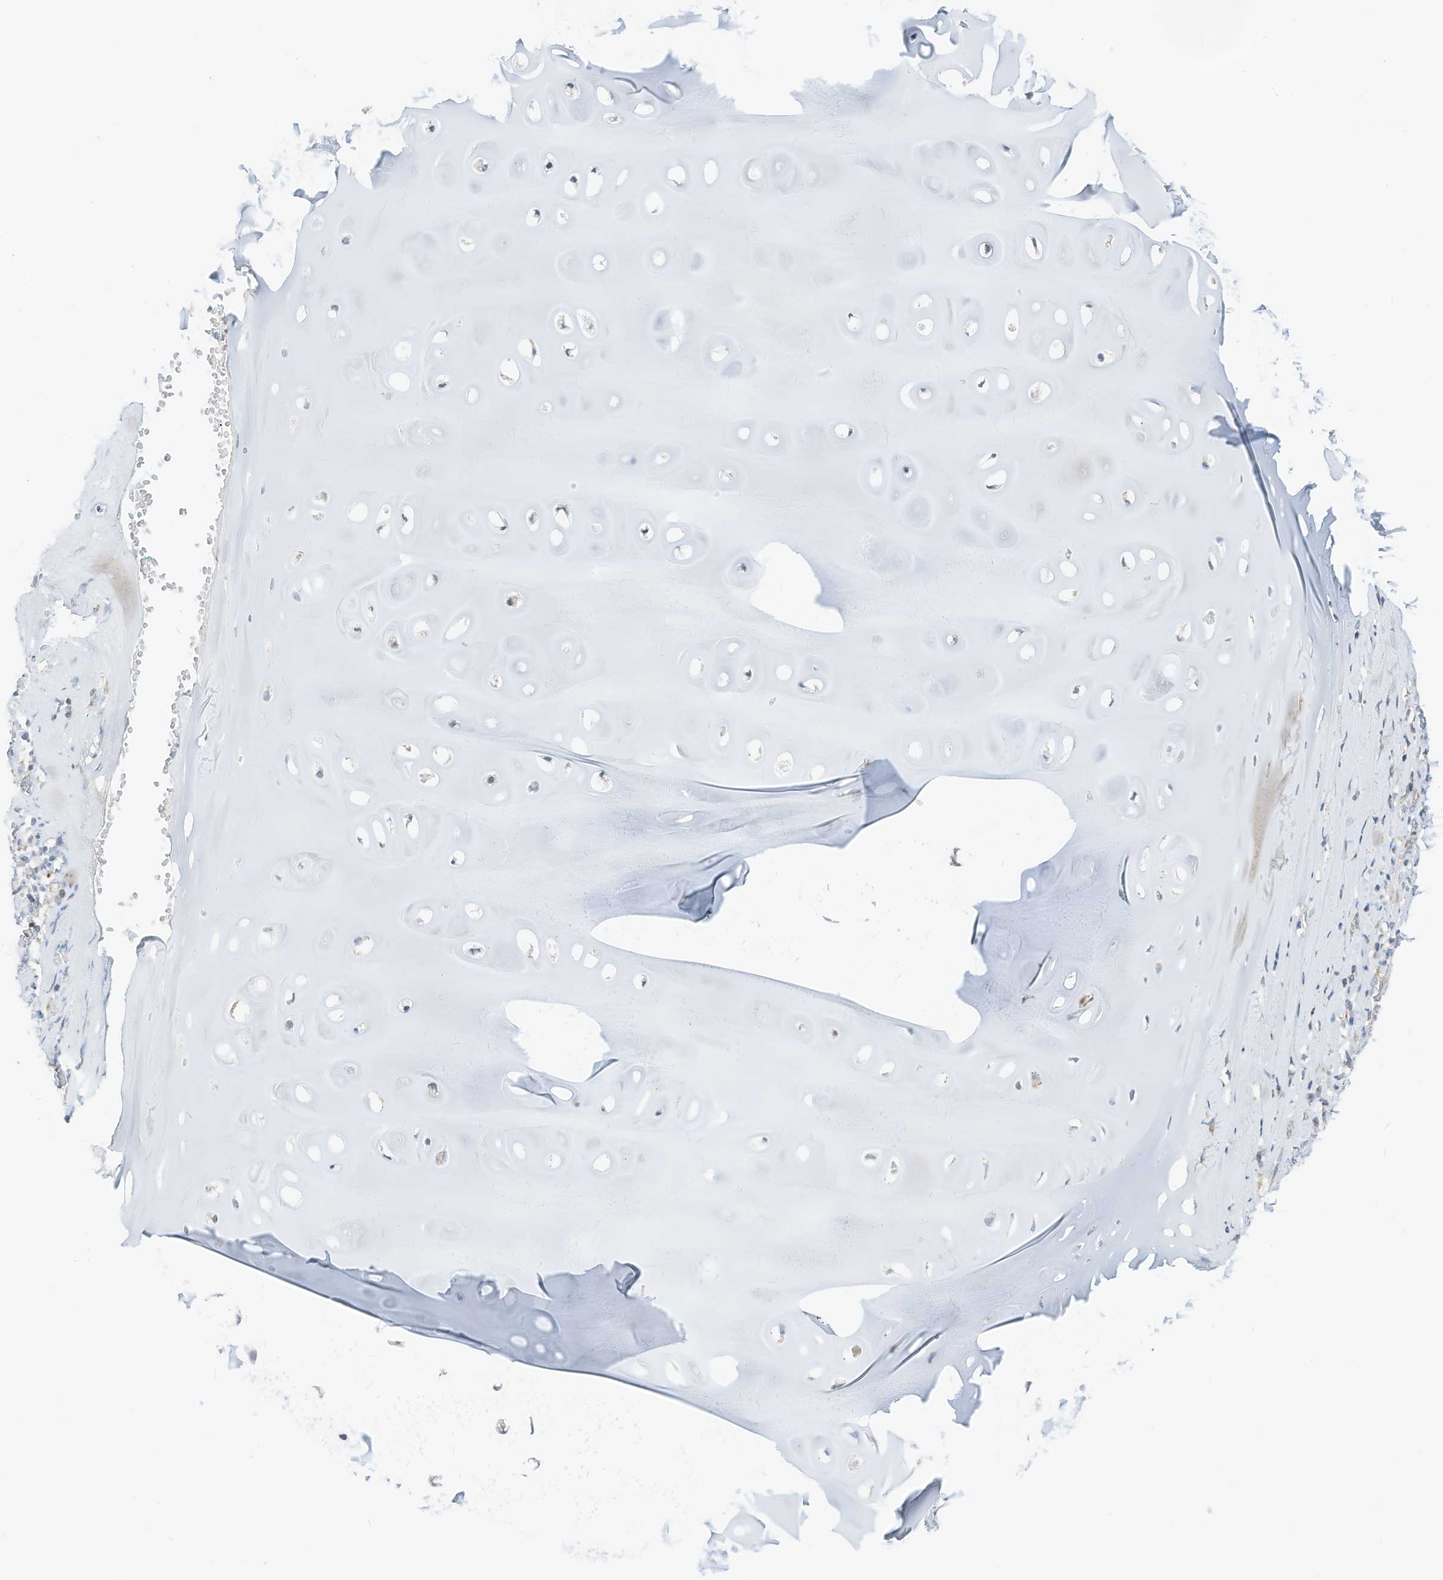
{"staining": {"intensity": "weak", "quantity": "<25%", "location": "cytoplasmic/membranous"}, "tissue": "soft tissue", "cell_type": "Chondrocytes", "image_type": "normal", "snomed": [{"axis": "morphology", "description": "Normal tissue, NOS"}, {"axis": "morphology", "description": "Basal cell carcinoma"}, {"axis": "topography", "description": "Cartilage tissue"}, {"axis": "topography", "description": "Nasopharynx"}, {"axis": "topography", "description": "Oral tissue"}], "caption": "Immunohistochemistry (IHC) of unremarkable human soft tissue exhibits no expression in chondrocytes.", "gene": "RMND1", "patient": {"sex": "female", "age": 77}}